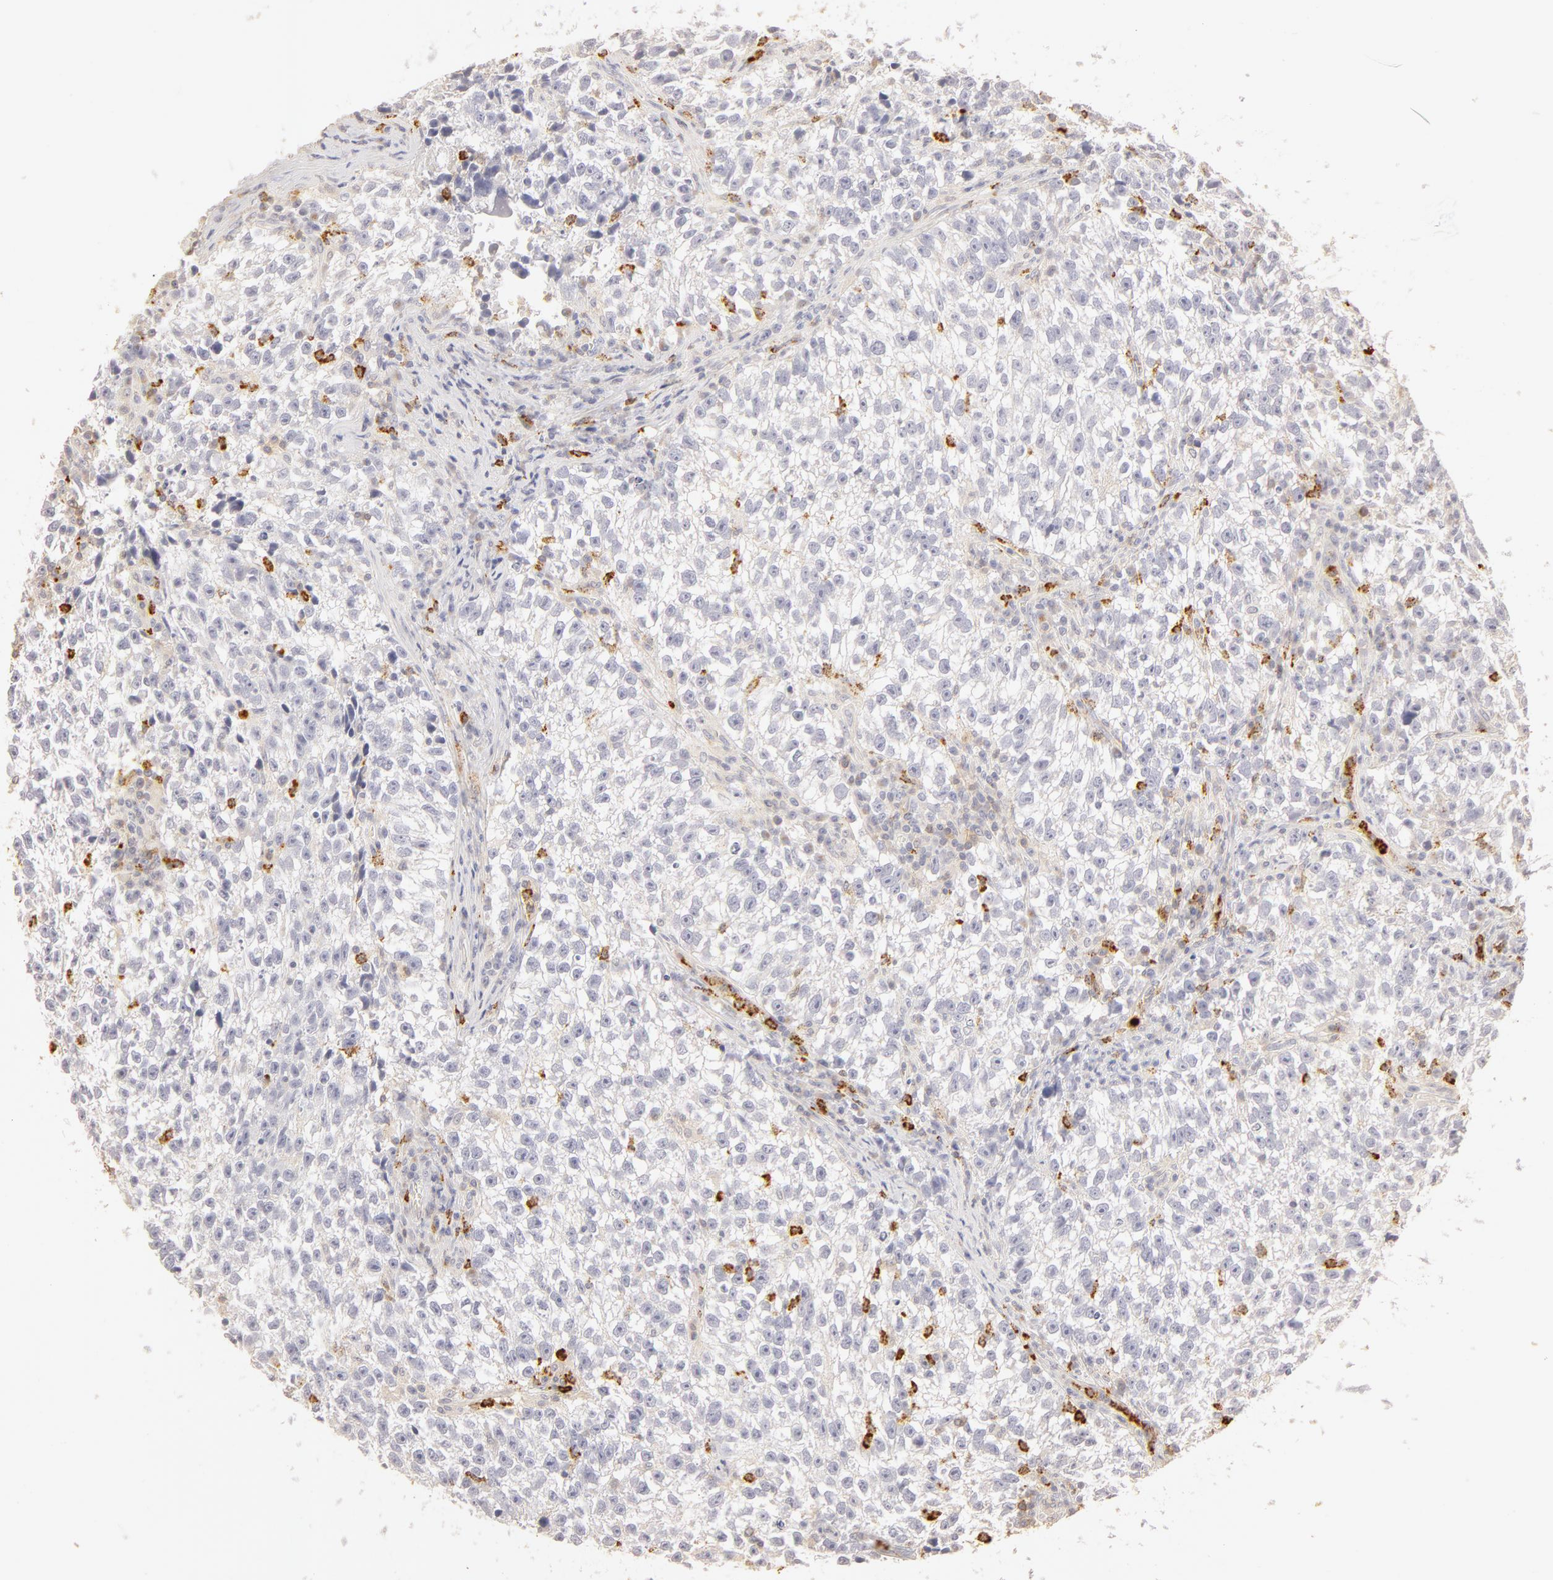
{"staining": {"intensity": "negative", "quantity": "none", "location": "none"}, "tissue": "testis cancer", "cell_type": "Tumor cells", "image_type": "cancer", "snomed": [{"axis": "morphology", "description": "Seminoma, NOS"}, {"axis": "topography", "description": "Testis"}], "caption": "The micrograph demonstrates no staining of tumor cells in seminoma (testis).", "gene": "C1R", "patient": {"sex": "male", "age": 38}}